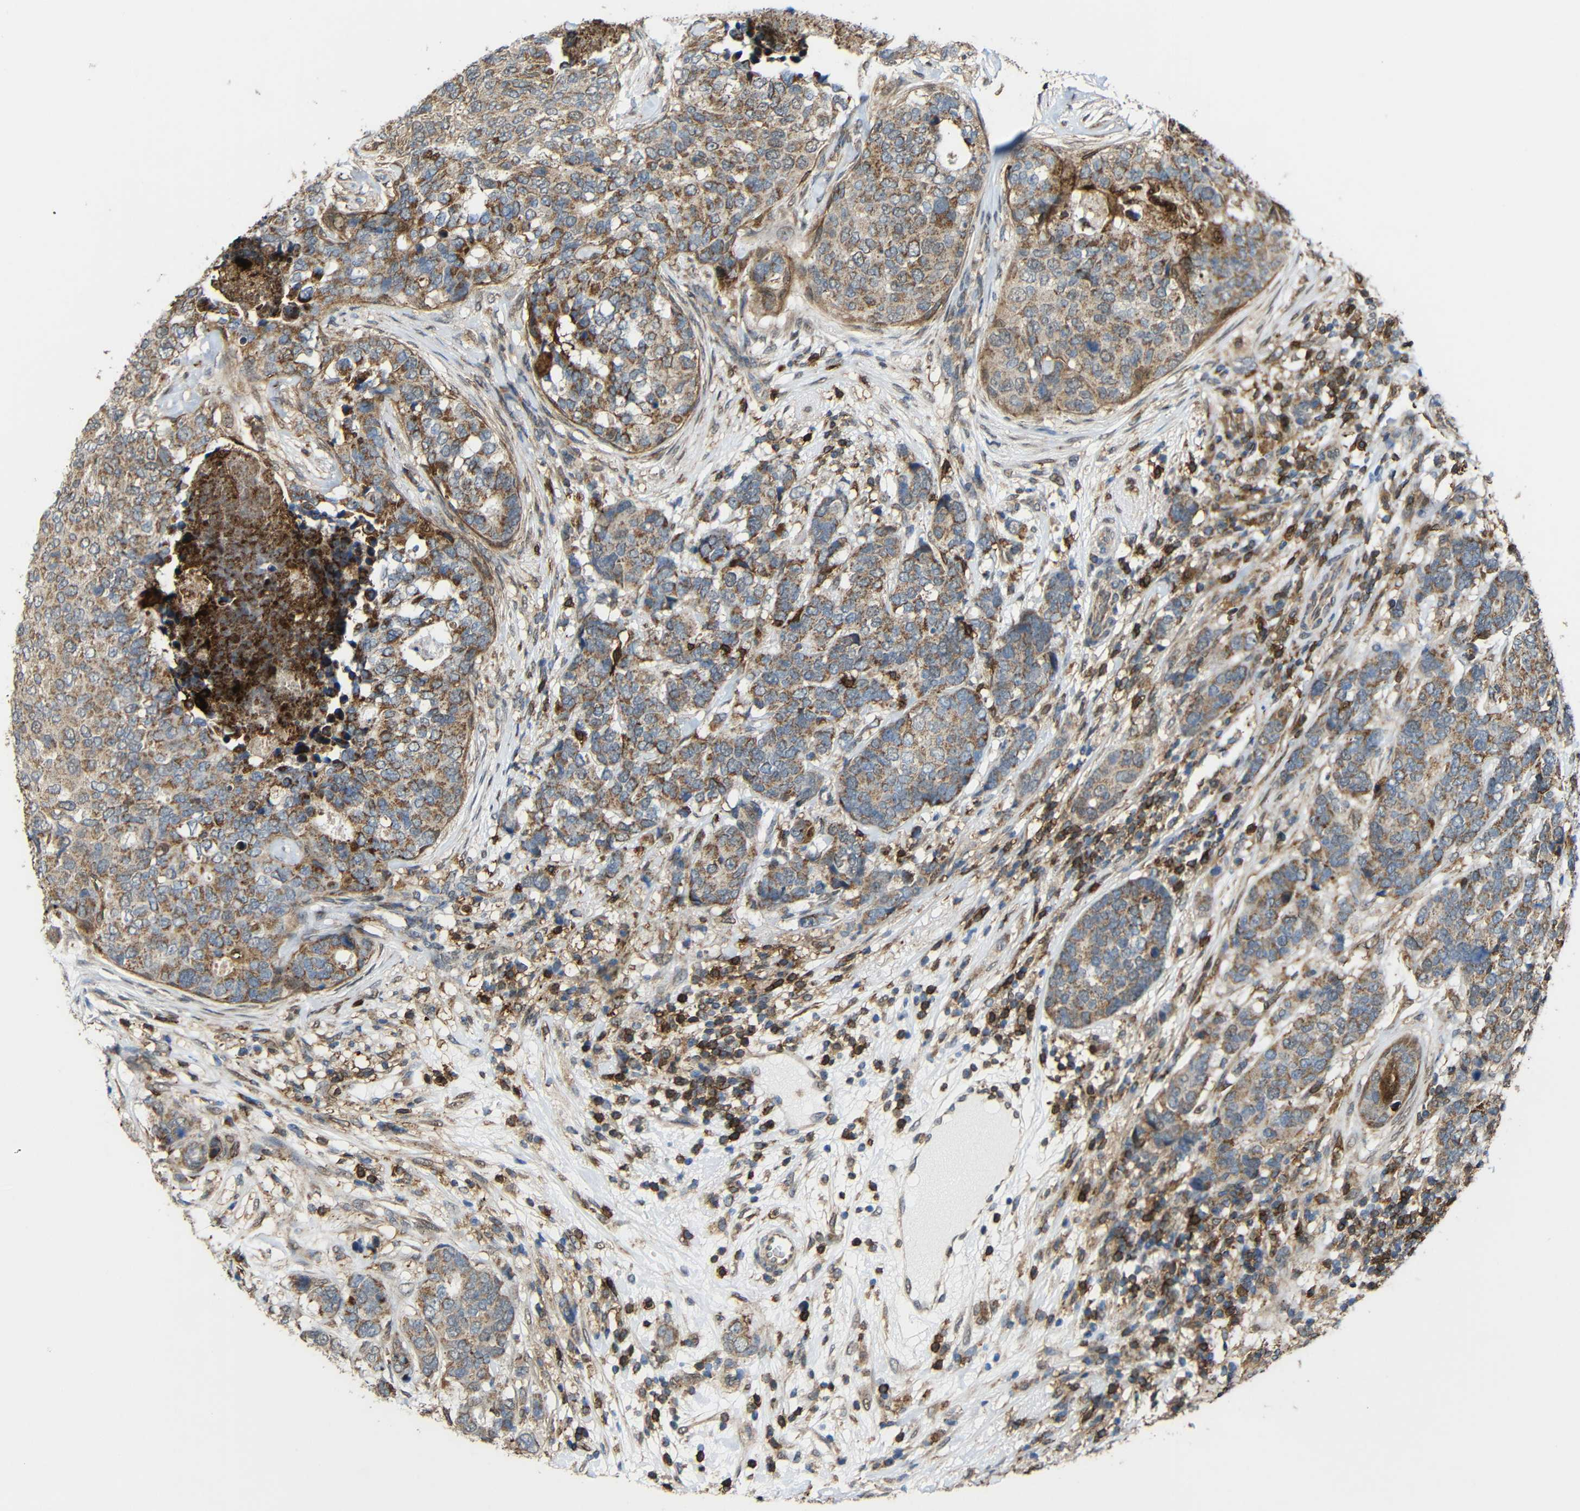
{"staining": {"intensity": "moderate", "quantity": ">75%", "location": "cytoplasmic/membranous"}, "tissue": "breast cancer", "cell_type": "Tumor cells", "image_type": "cancer", "snomed": [{"axis": "morphology", "description": "Lobular carcinoma"}, {"axis": "topography", "description": "Breast"}], "caption": "Moderate cytoplasmic/membranous expression is appreciated in approximately >75% of tumor cells in breast cancer.", "gene": "C1GALT1", "patient": {"sex": "female", "age": 59}}